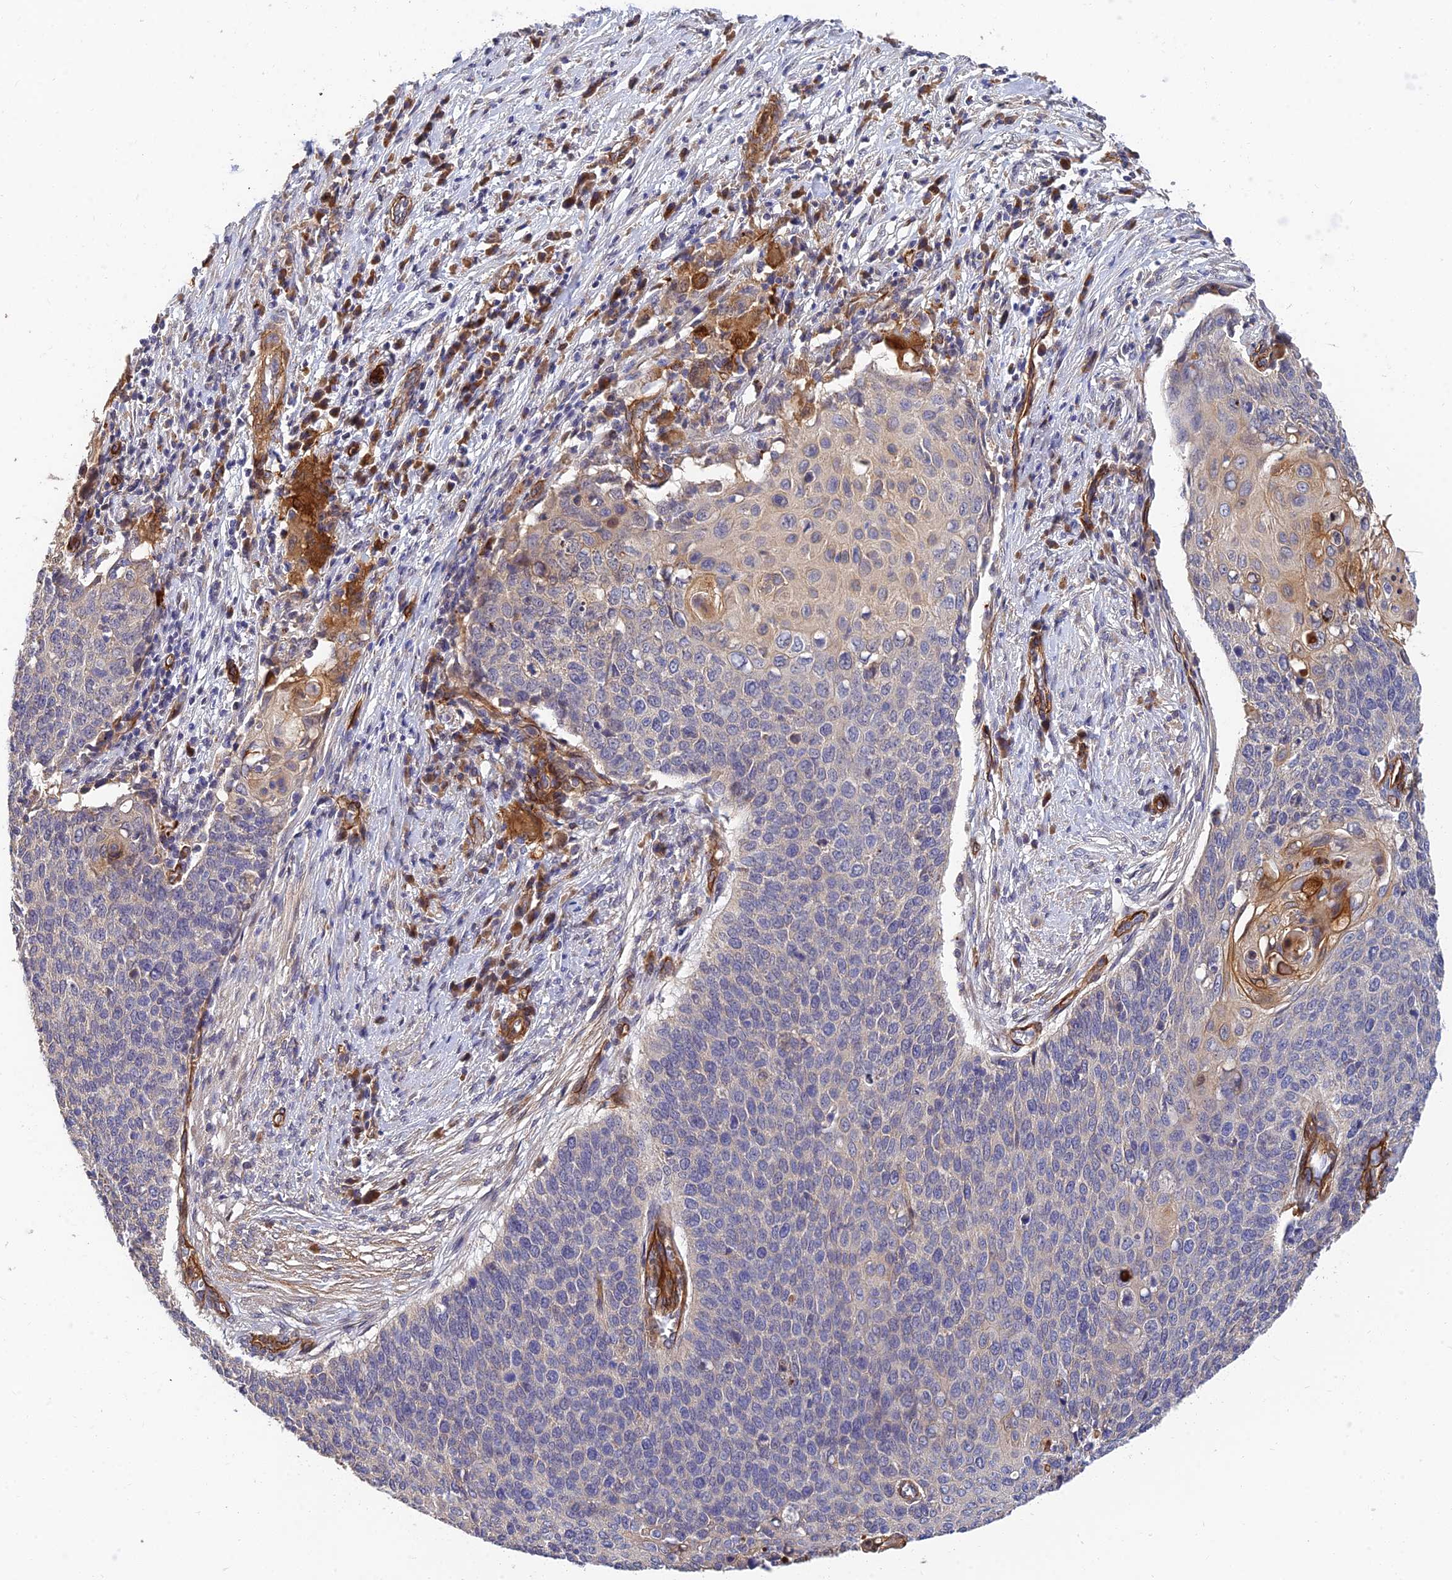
{"staining": {"intensity": "negative", "quantity": "none", "location": "none"}, "tissue": "cervical cancer", "cell_type": "Tumor cells", "image_type": "cancer", "snomed": [{"axis": "morphology", "description": "Squamous cell carcinoma, NOS"}, {"axis": "topography", "description": "Cervix"}], "caption": "Tumor cells are negative for protein expression in human cervical cancer. (DAB (3,3'-diaminobenzidine) immunohistochemistry with hematoxylin counter stain).", "gene": "MRPL35", "patient": {"sex": "female", "age": 39}}